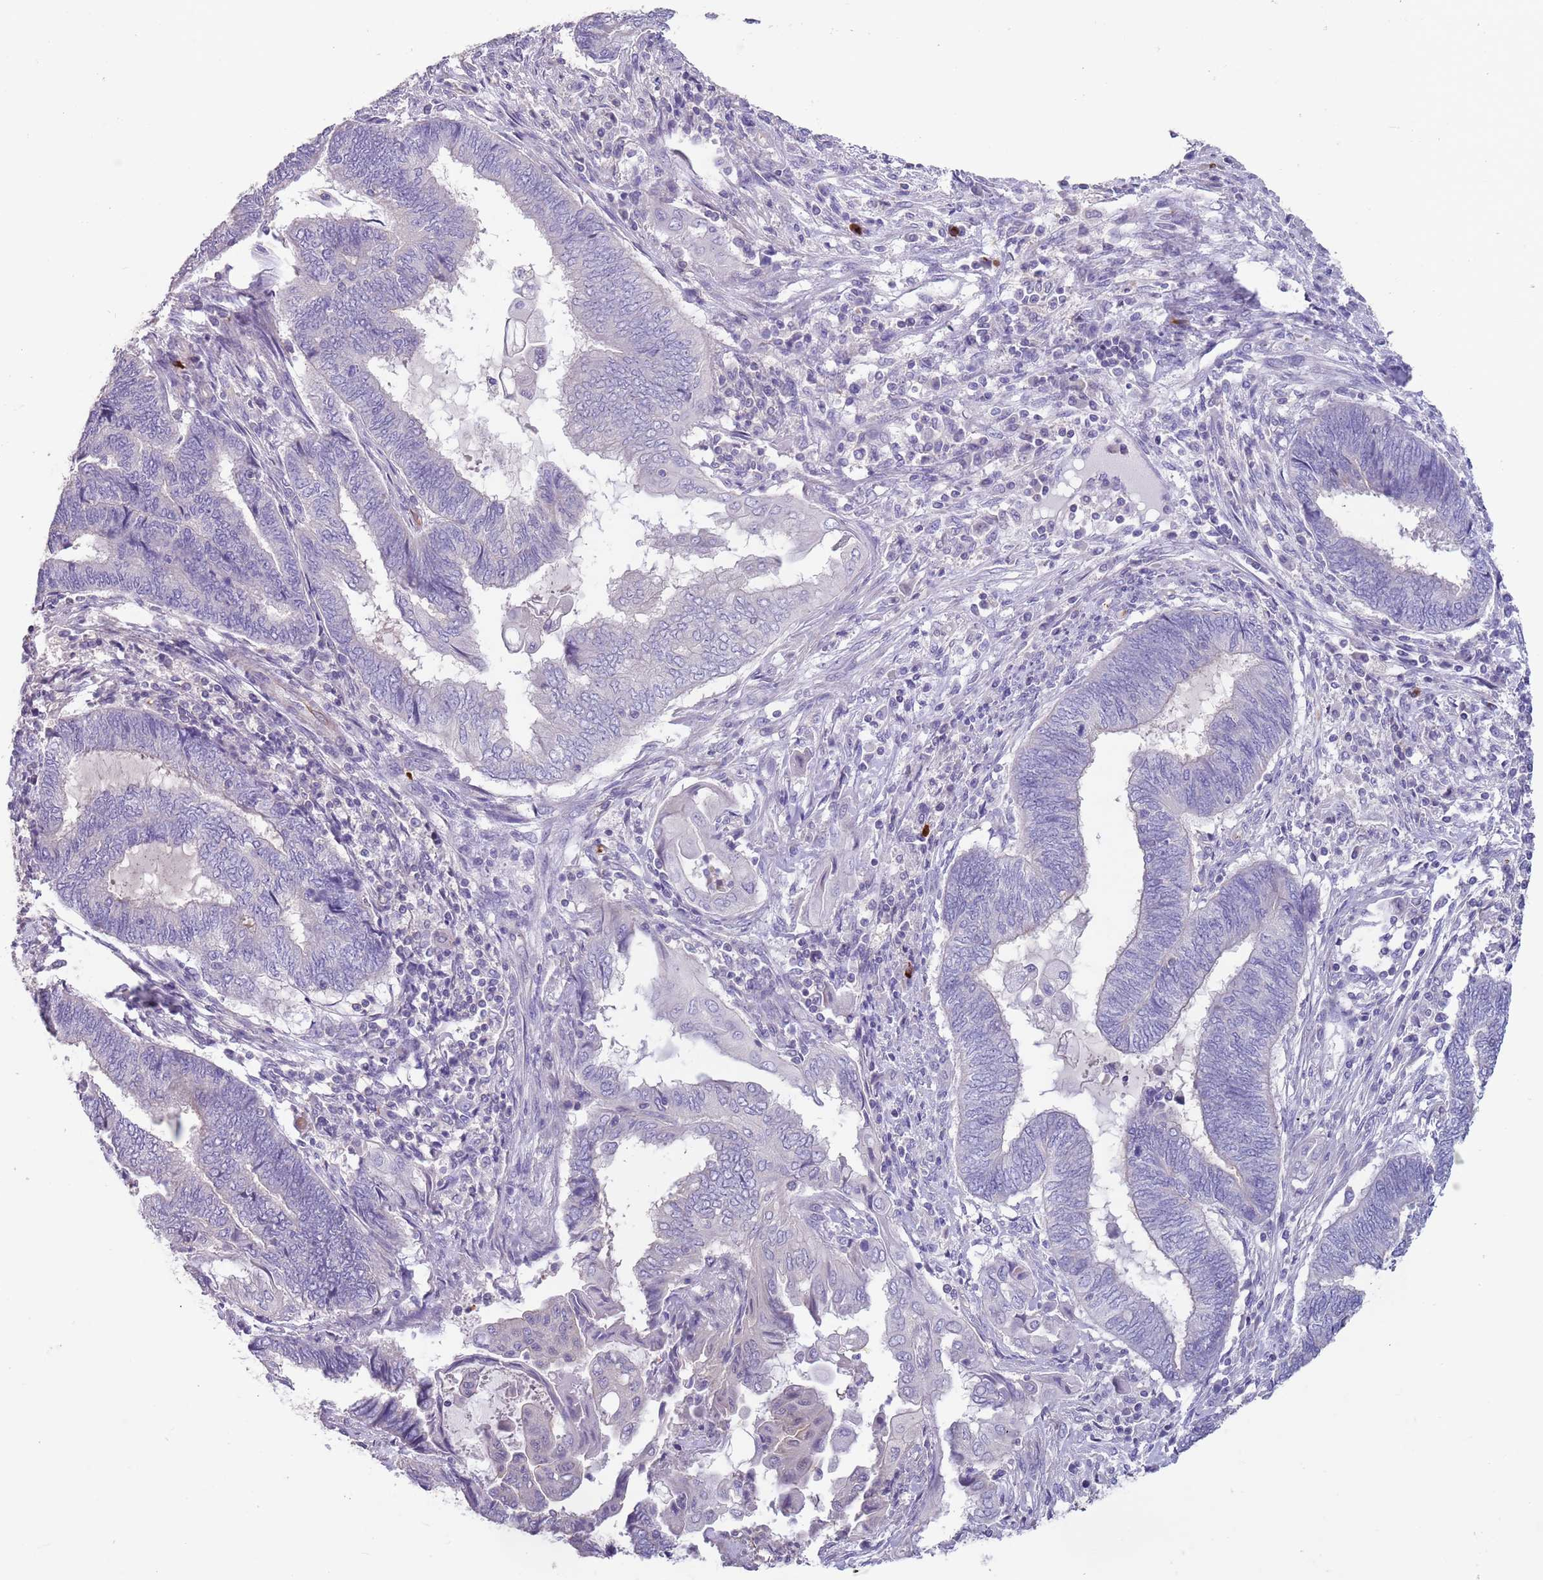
{"staining": {"intensity": "negative", "quantity": "none", "location": "none"}, "tissue": "endometrial cancer", "cell_type": "Tumor cells", "image_type": "cancer", "snomed": [{"axis": "morphology", "description": "Adenocarcinoma, NOS"}, {"axis": "topography", "description": "Uterus"}, {"axis": "topography", "description": "Endometrium"}], "caption": "IHC micrograph of neoplastic tissue: adenocarcinoma (endometrial) stained with DAB (3,3'-diaminobenzidine) demonstrates no significant protein positivity in tumor cells.", "gene": "ZNF14", "patient": {"sex": "female", "age": 70}}